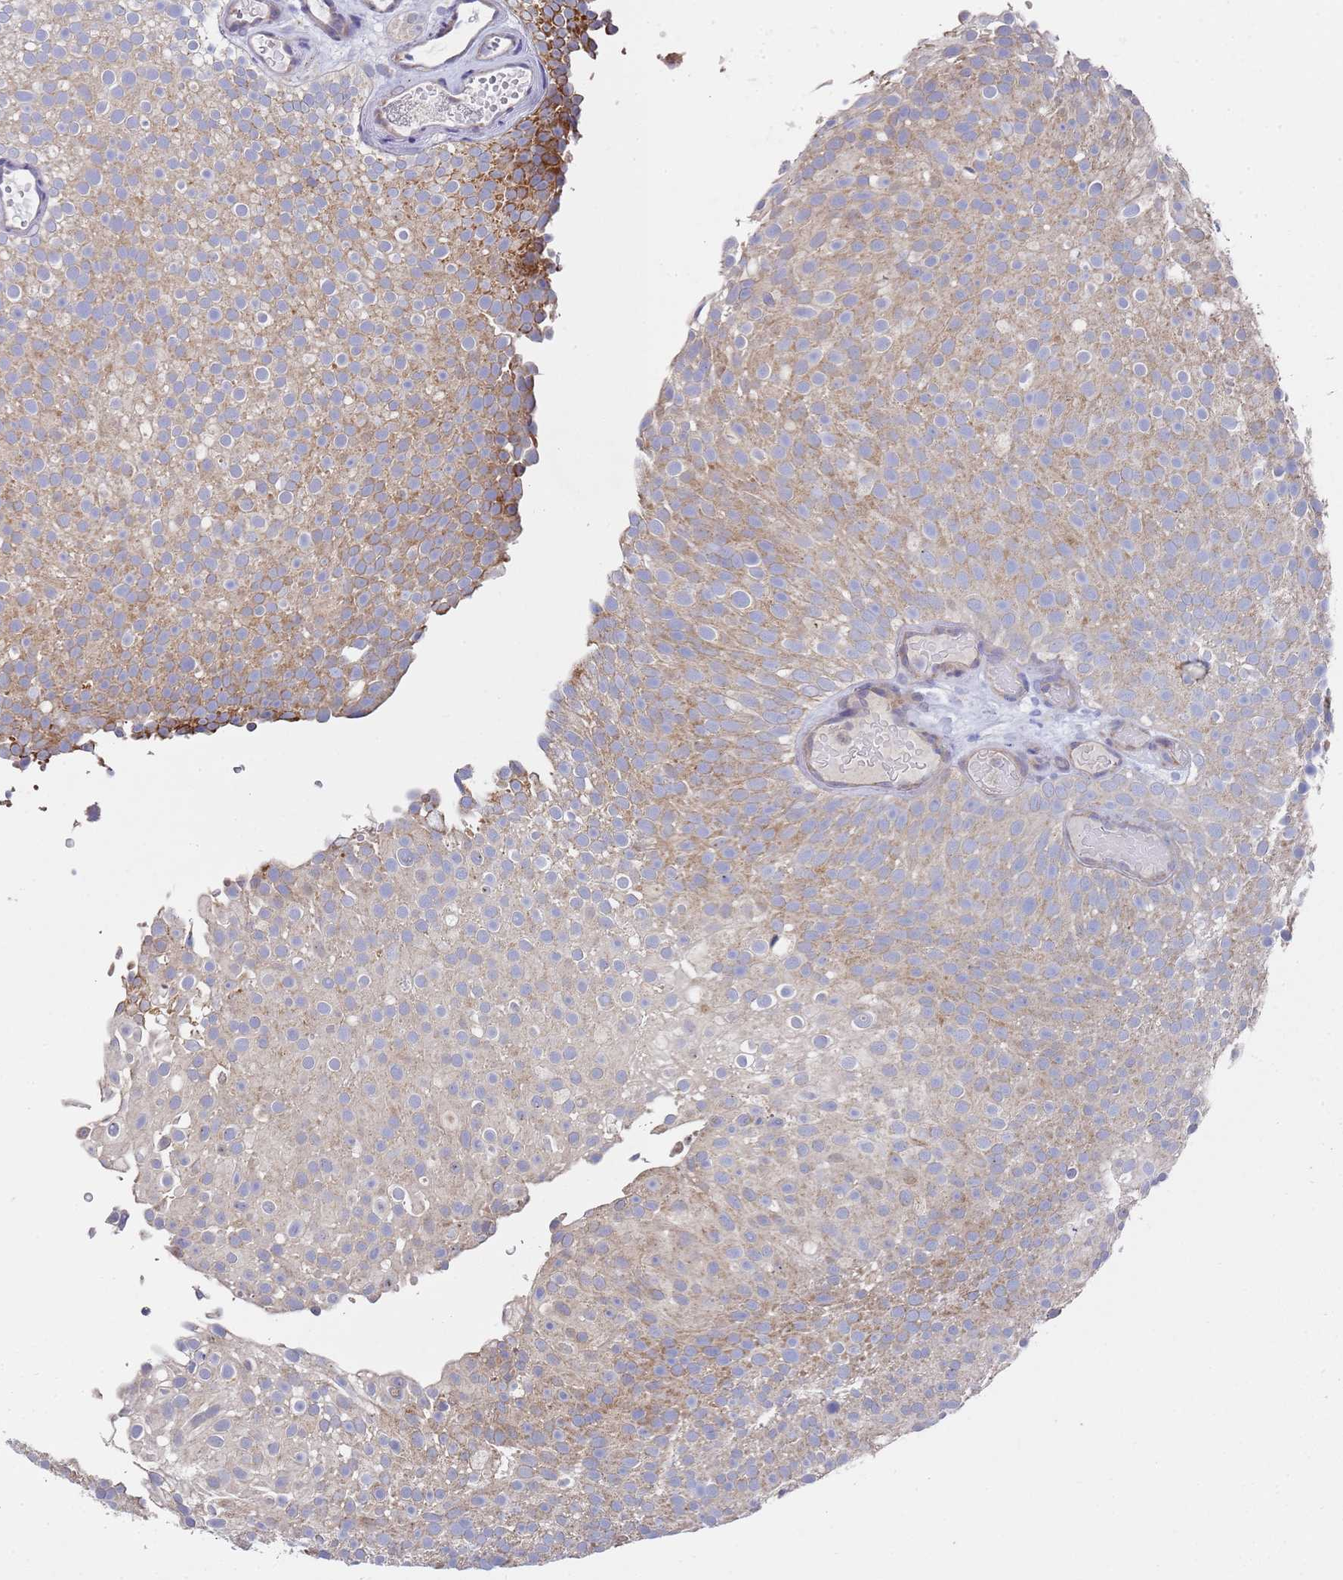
{"staining": {"intensity": "moderate", "quantity": "25%-75%", "location": "cytoplasmic/membranous"}, "tissue": "urothelial cancer", "cell_type": "Tumor cells", "image_type": "cancer", "snomed": [{"axis": "morphology", "description": "Urothelial carcinoma, Low grade"}, {"axis": "topography", "description": "Urinary bladder"}], "caption": "The image displays immunohistochemical staining of low-grade urothelial carcinoma. There is moderate cytoplasmic/membranous positivity is present in about 25%-75% of tumor cells.", "gene": "NPEPPS", "patient": {"sex": "male", "age": 78}}